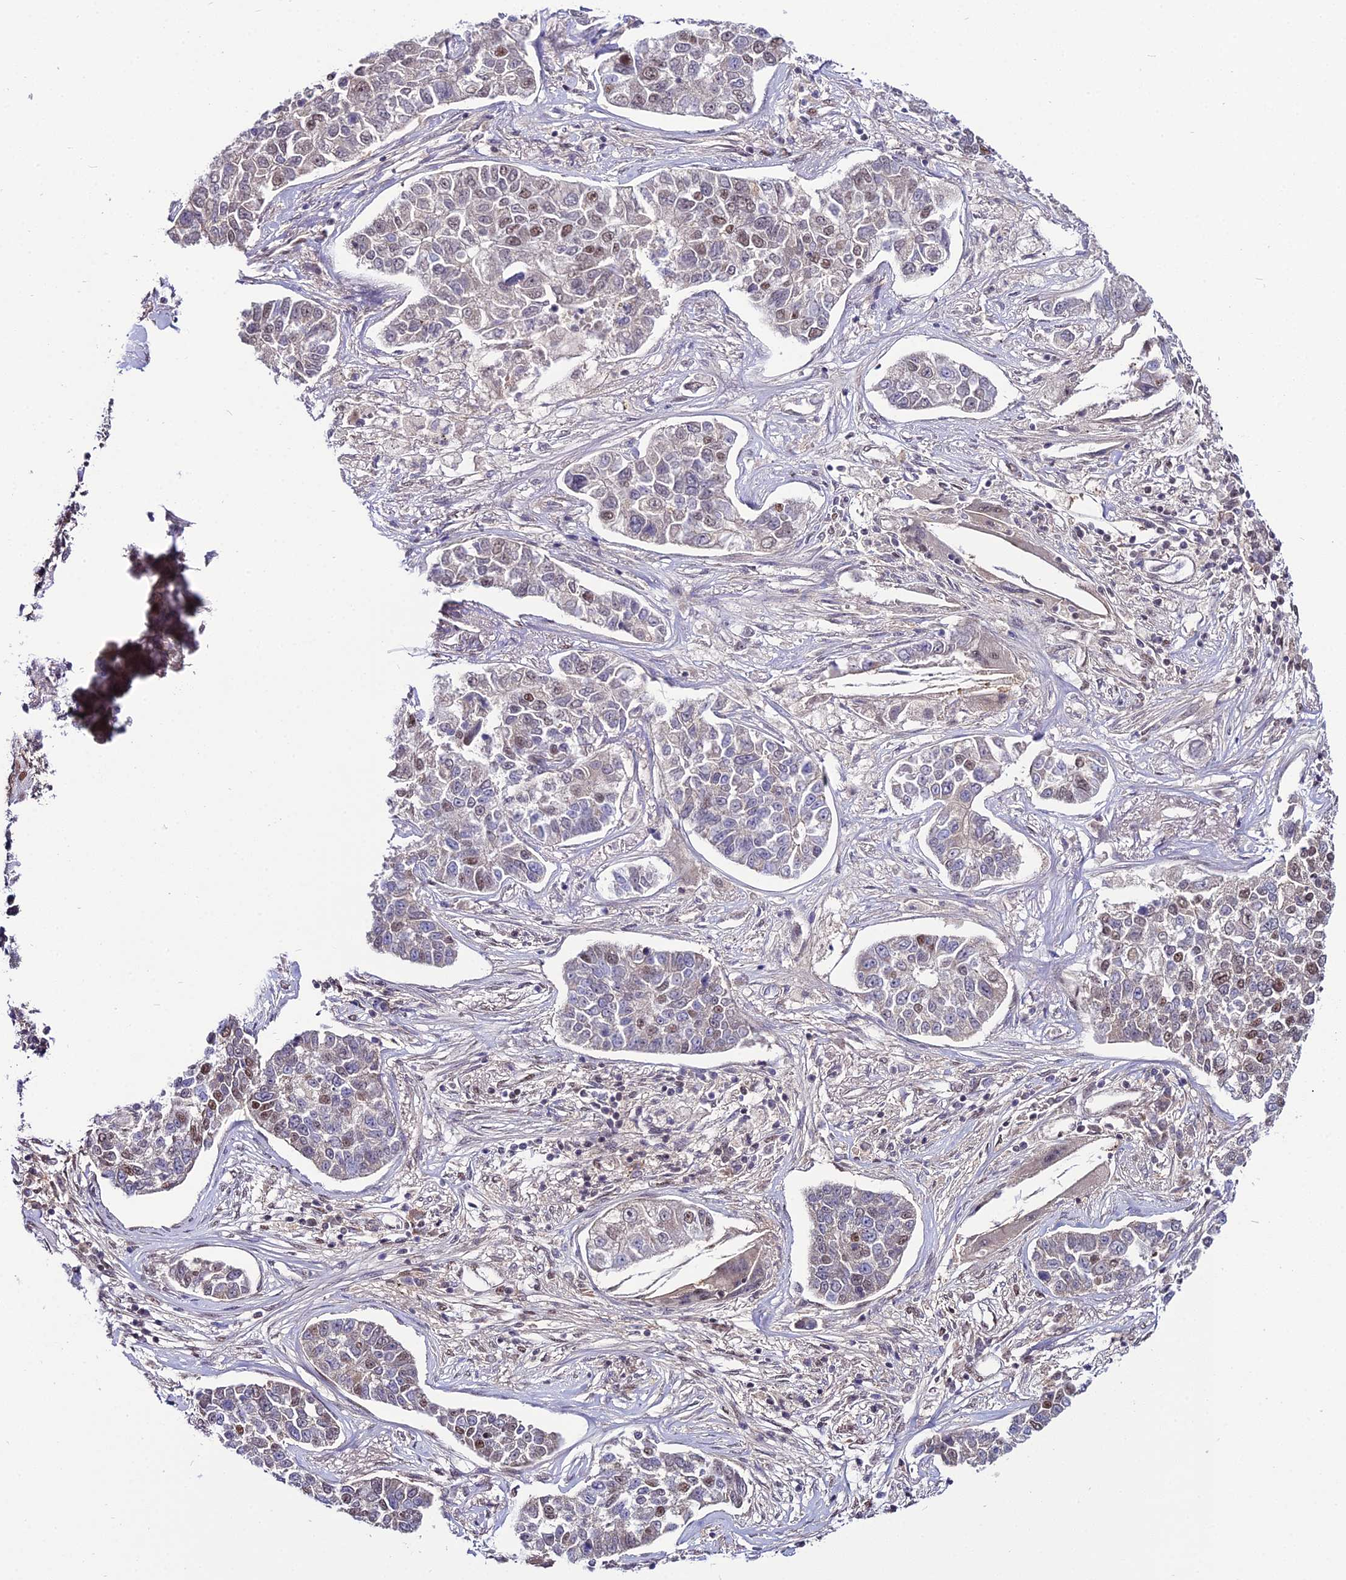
{"staining": {"intensity": "moderate", "quantity": "25%-75%", "location": "nuclear"}, "tissue": "lung cancer", "cell_type": "Tumor cells", "image_type": "cancer", "snomed": [{"axis": "morphology", "description": "Adenocarcinoma, NOS"}, {"axis": "topography", "description": "Lung"}], "caption": "Immunohistochemistry photomicrograph of human lung adenocarcinoma stained for a protein (brown), which demonstrates medium levels of moderate nuclear expression in approximately 25%-75% of tumor cells.", "gene": "RBM12", "patient": {"sex": "male", "age": 49}}